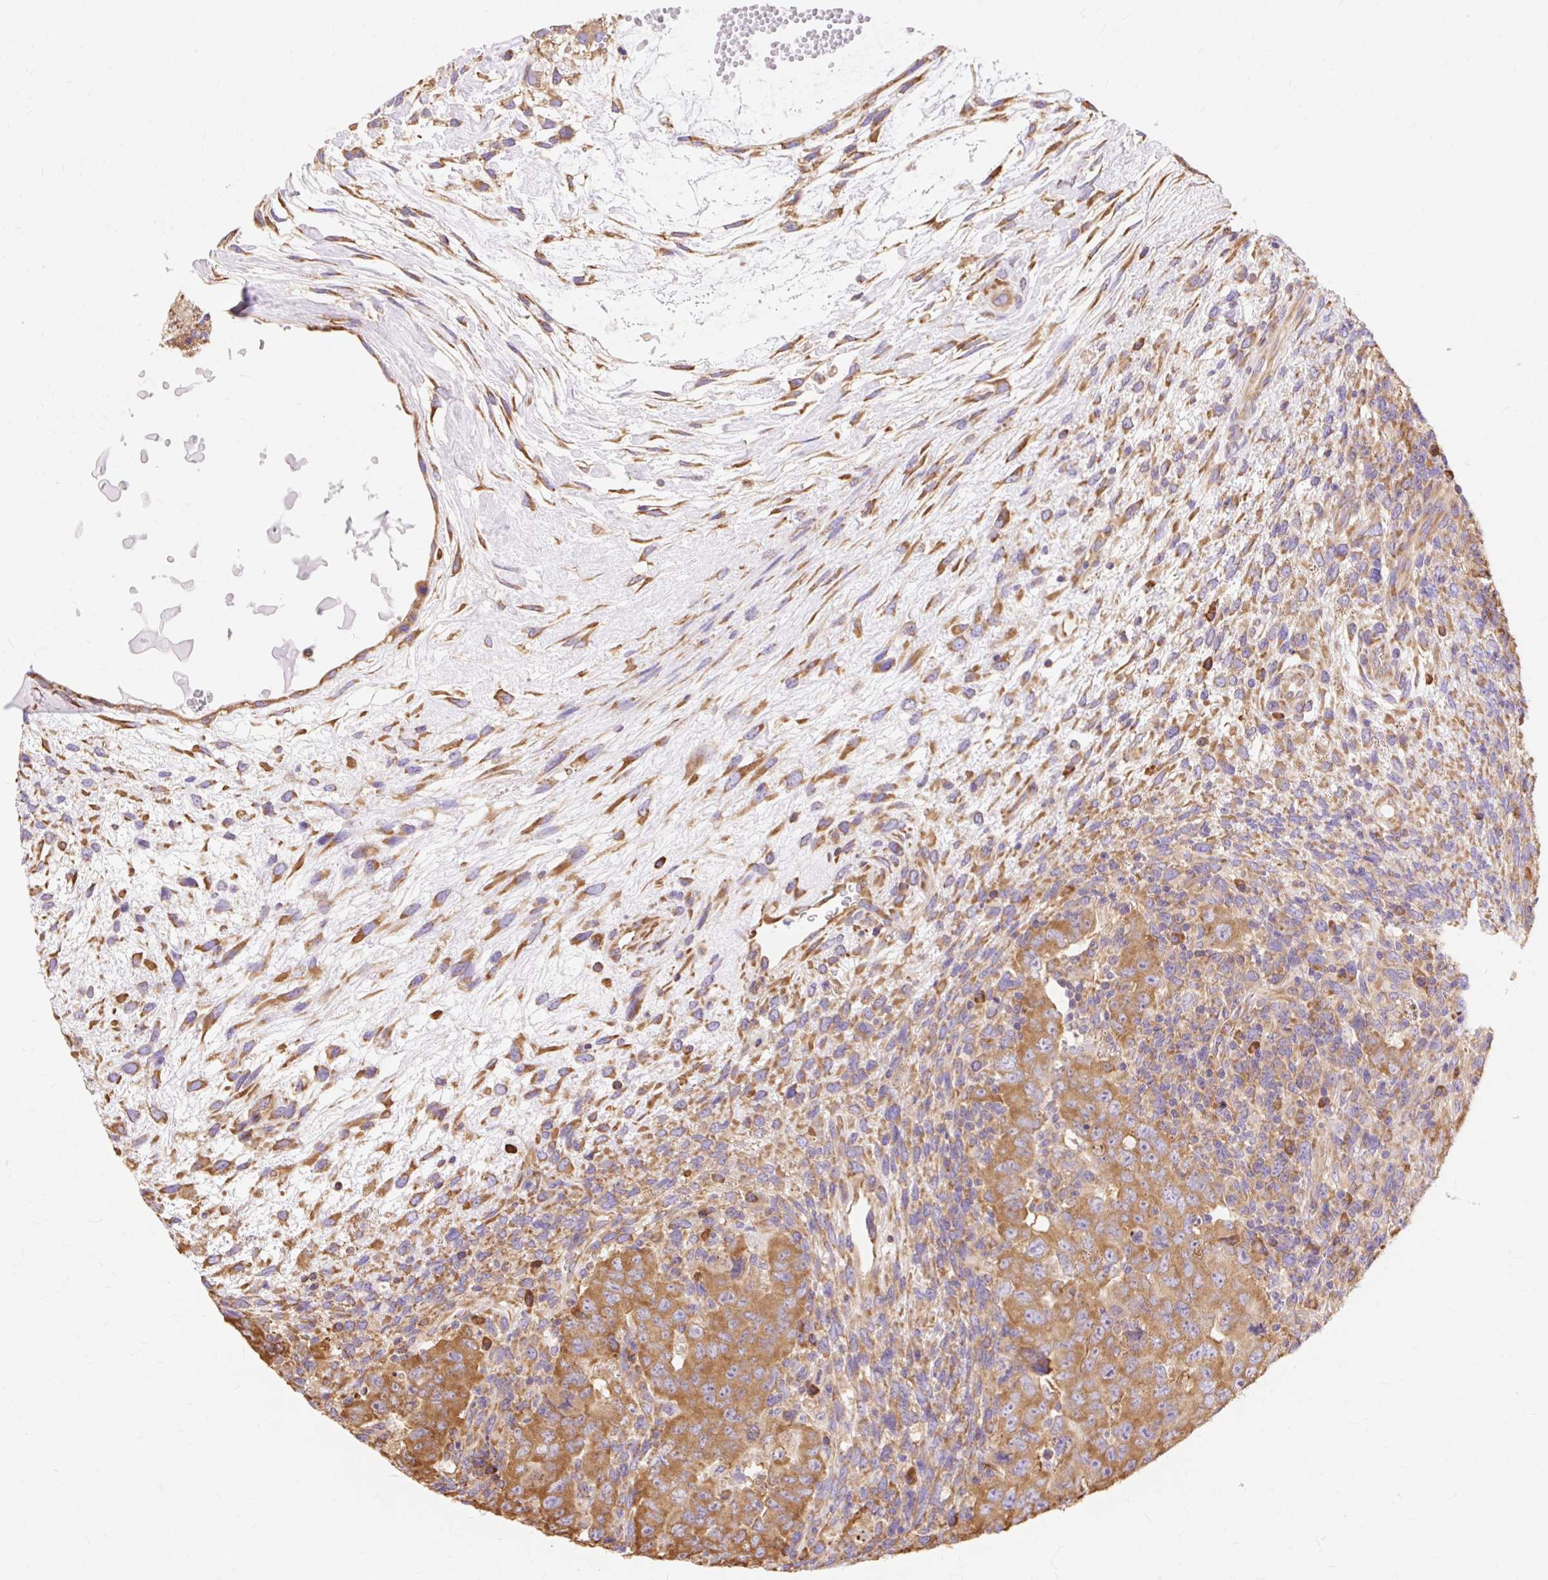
{"staining": {"intensity": "moderate", "quantity": ">75%", "location": "cytoplasmic/membranous"}, "tissue": "testis cancer", "cell_type": "Tumor cells", "image_type": "cancer", "snomed": [{"axis": "morphology", "description": "Carcinoma, Embryonal, NOS"}, {"axis": "topography", "description": "Testis"}], "caption": "Immunohistochemical staining of human testis embryonal carcinoma displays medium levels of moderate cytoplasmic/membranous protein staining in approximately >75% of tumor cells.", "gene": "RPS17", "patient": {"sex": "male", "age": 24}}